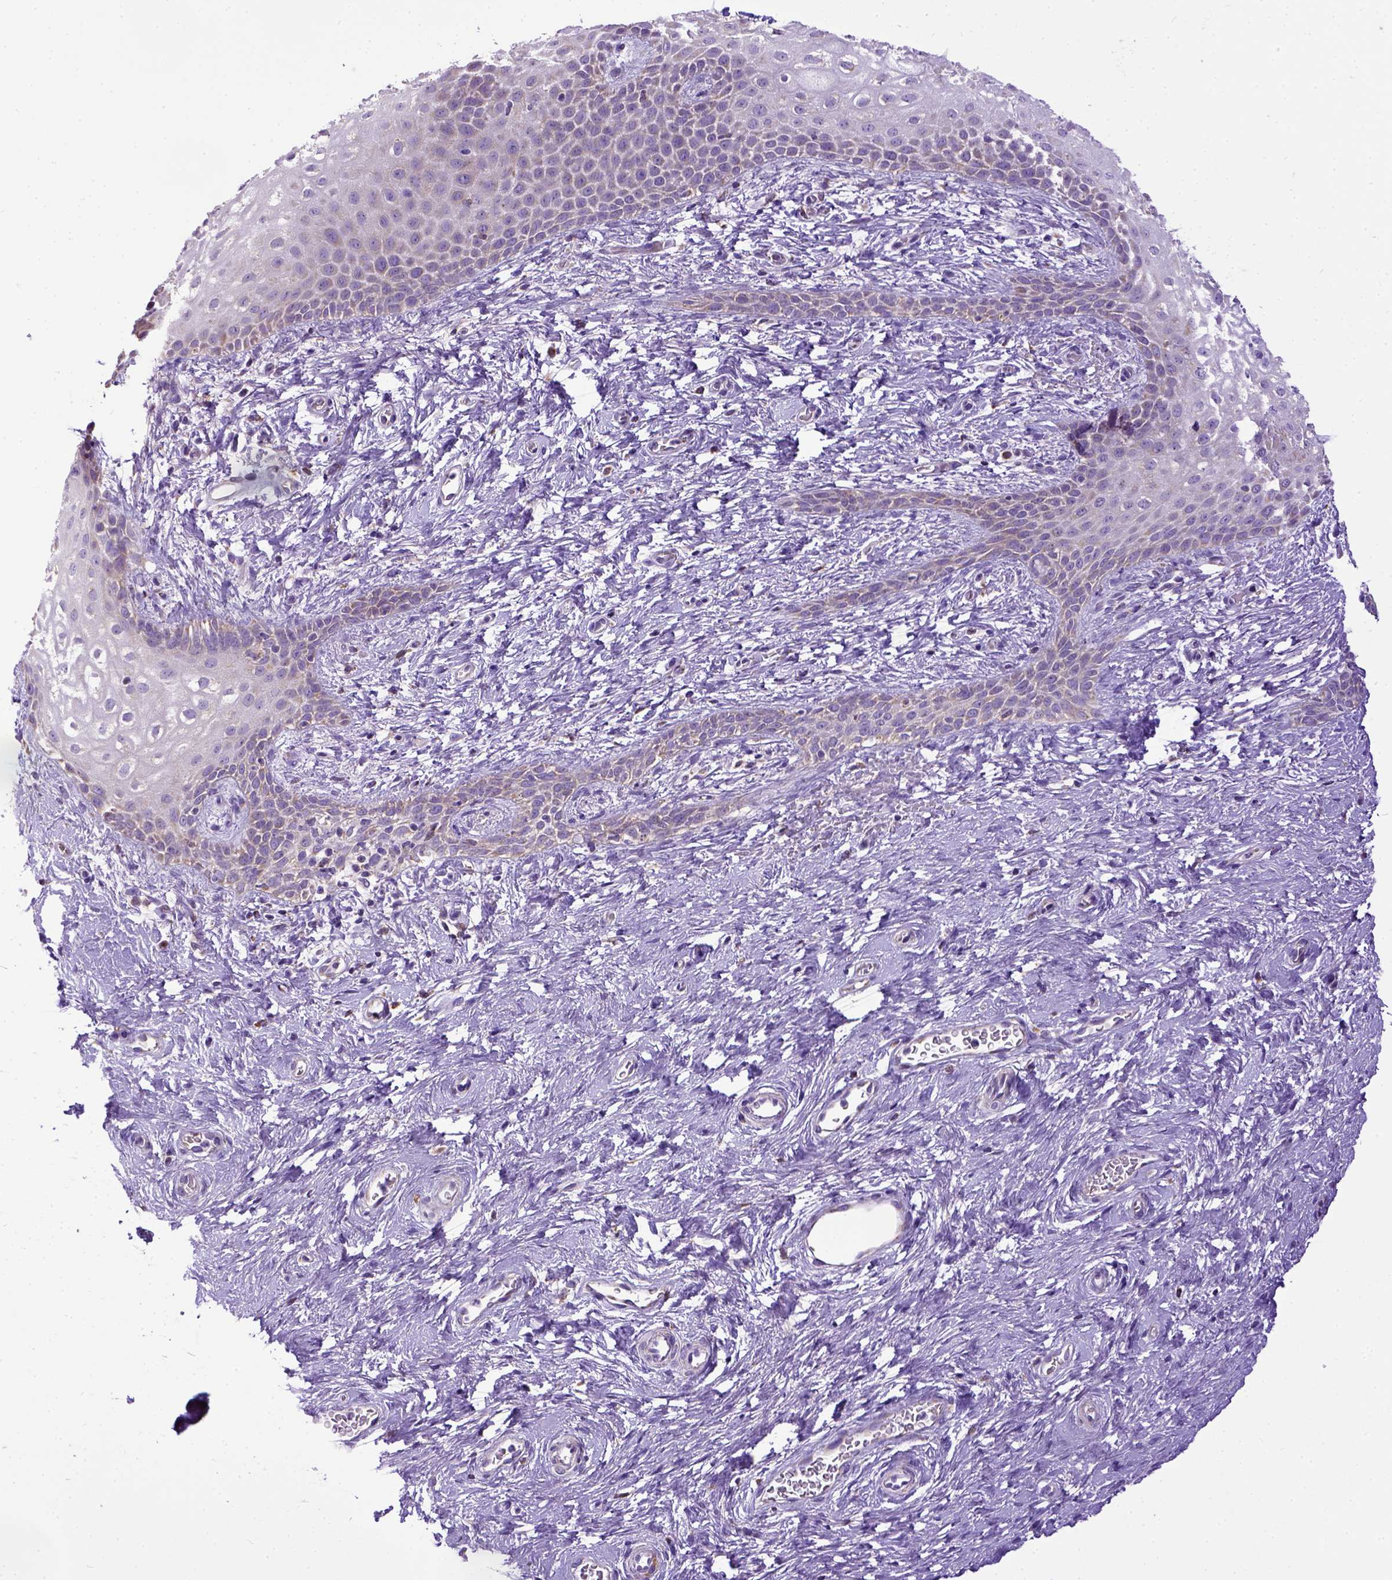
{"staining": {"intensity": "negative", "quantity": "none", "location": "none"}, "tissue": "skin", "cell_type": "Epidermal cells", "image_type": "normal", "snomed": [{"axis": "morphology", "description": "Normal tissue, NOS"}, {"axis": "topography", "description": "Anal"}], "caption": "This is an immunohistochemistry histopathology image of unremarkable skin. There is no expression in epidermal cells.", "gene": "SPEF1", "patient": {"sex": "female", "age": 46}}